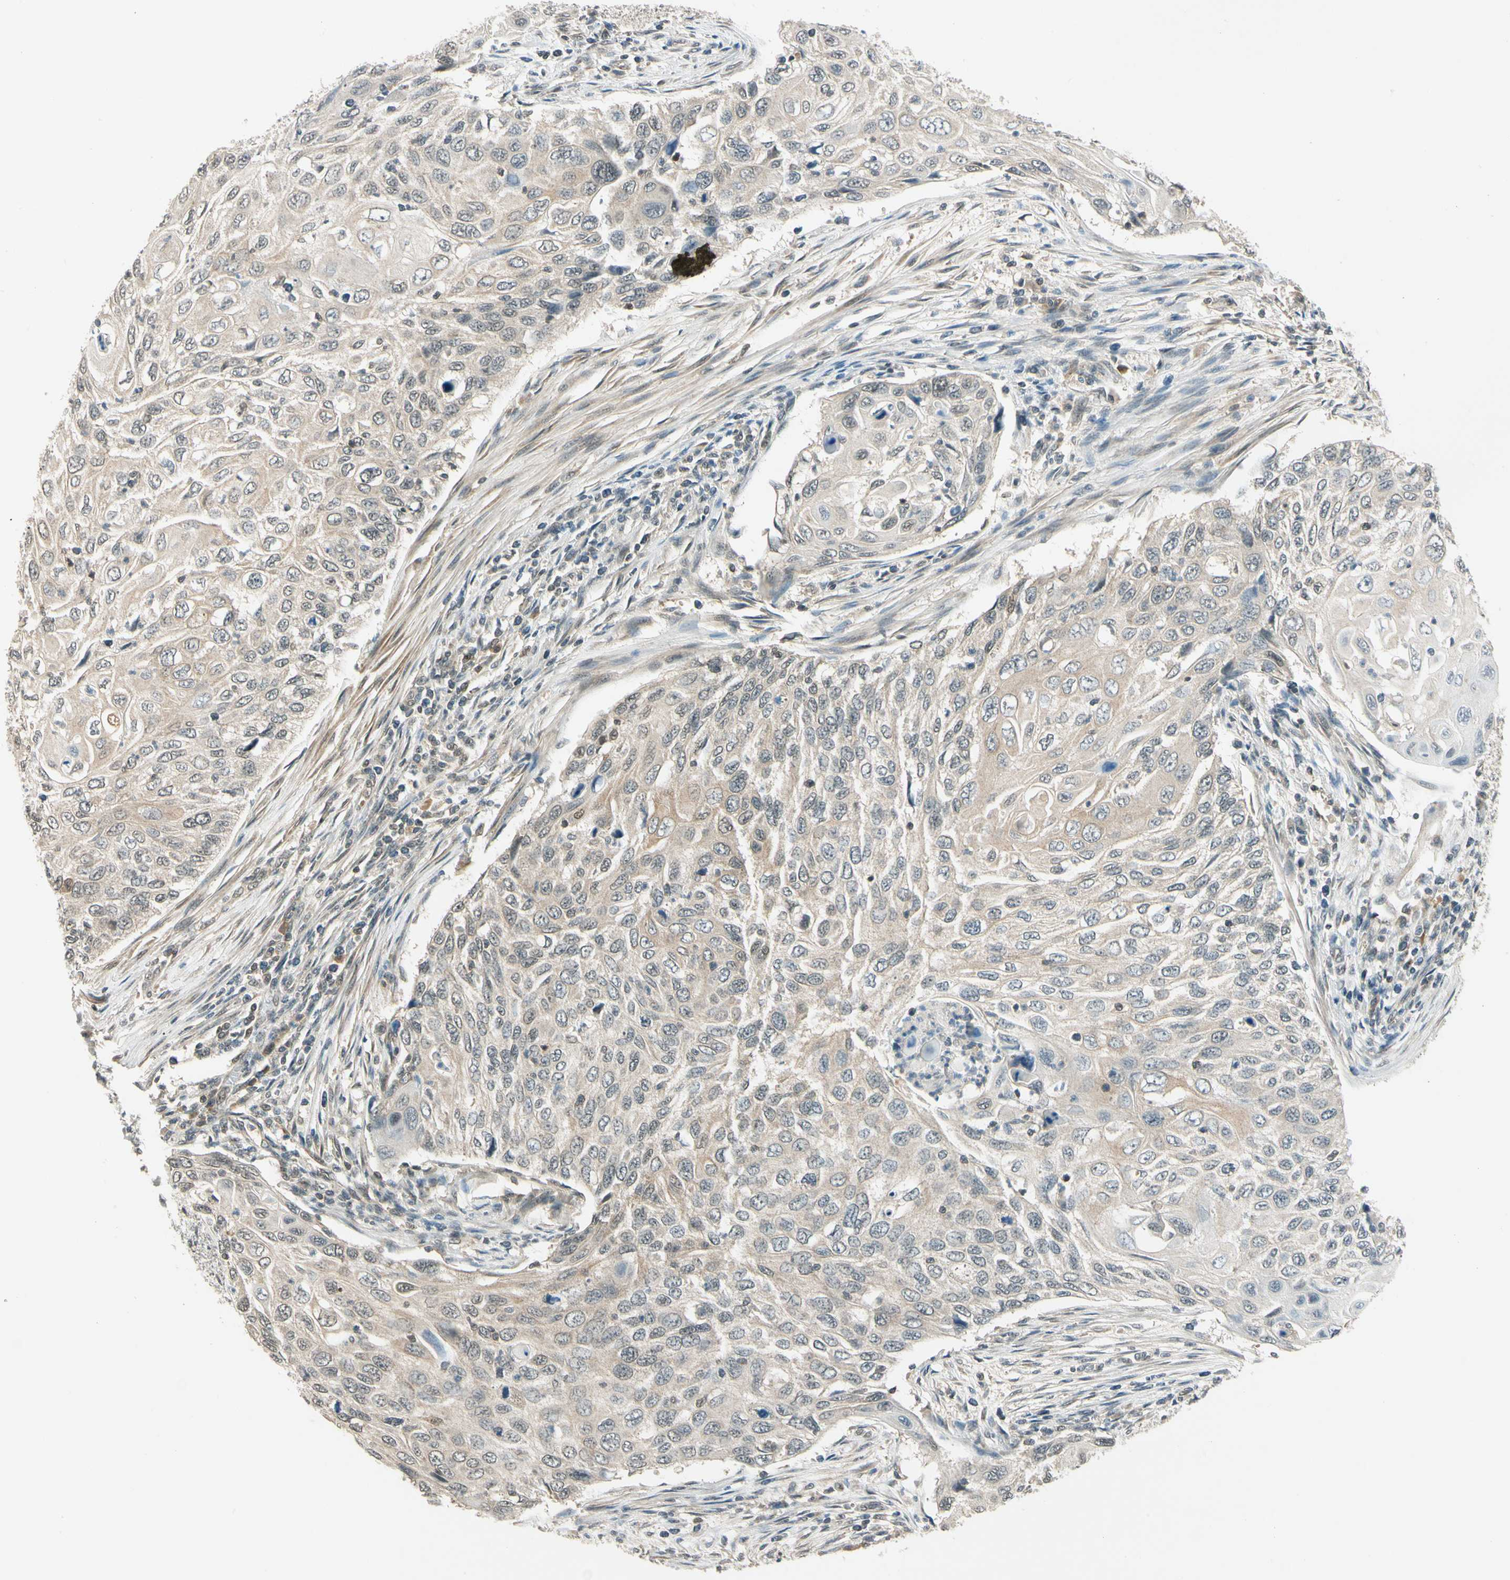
{"staining": {"intensity": "weak", "quantity": "25%-75%", "location": "cytoplasmic/membranous,nuclear"}, "tissue": "cervical cancer", "cell_type": "Tumor cells", "image_type": "cancer", "snomed": [{"axis": "morphology", "description": "Squamous cell carcinoma, NOS"}, {"axis": "topography", "description": "Cervix"}], "caption": "Immunohistochemical staining of squamous cell carcinoma (cervical) displays weak cytoplasmic/membranous and nuclear protein expression in about 25%-75% of tumor cells.", "gene": "ZSCAN12", "patient": {"sex": "female", "age": 70}}